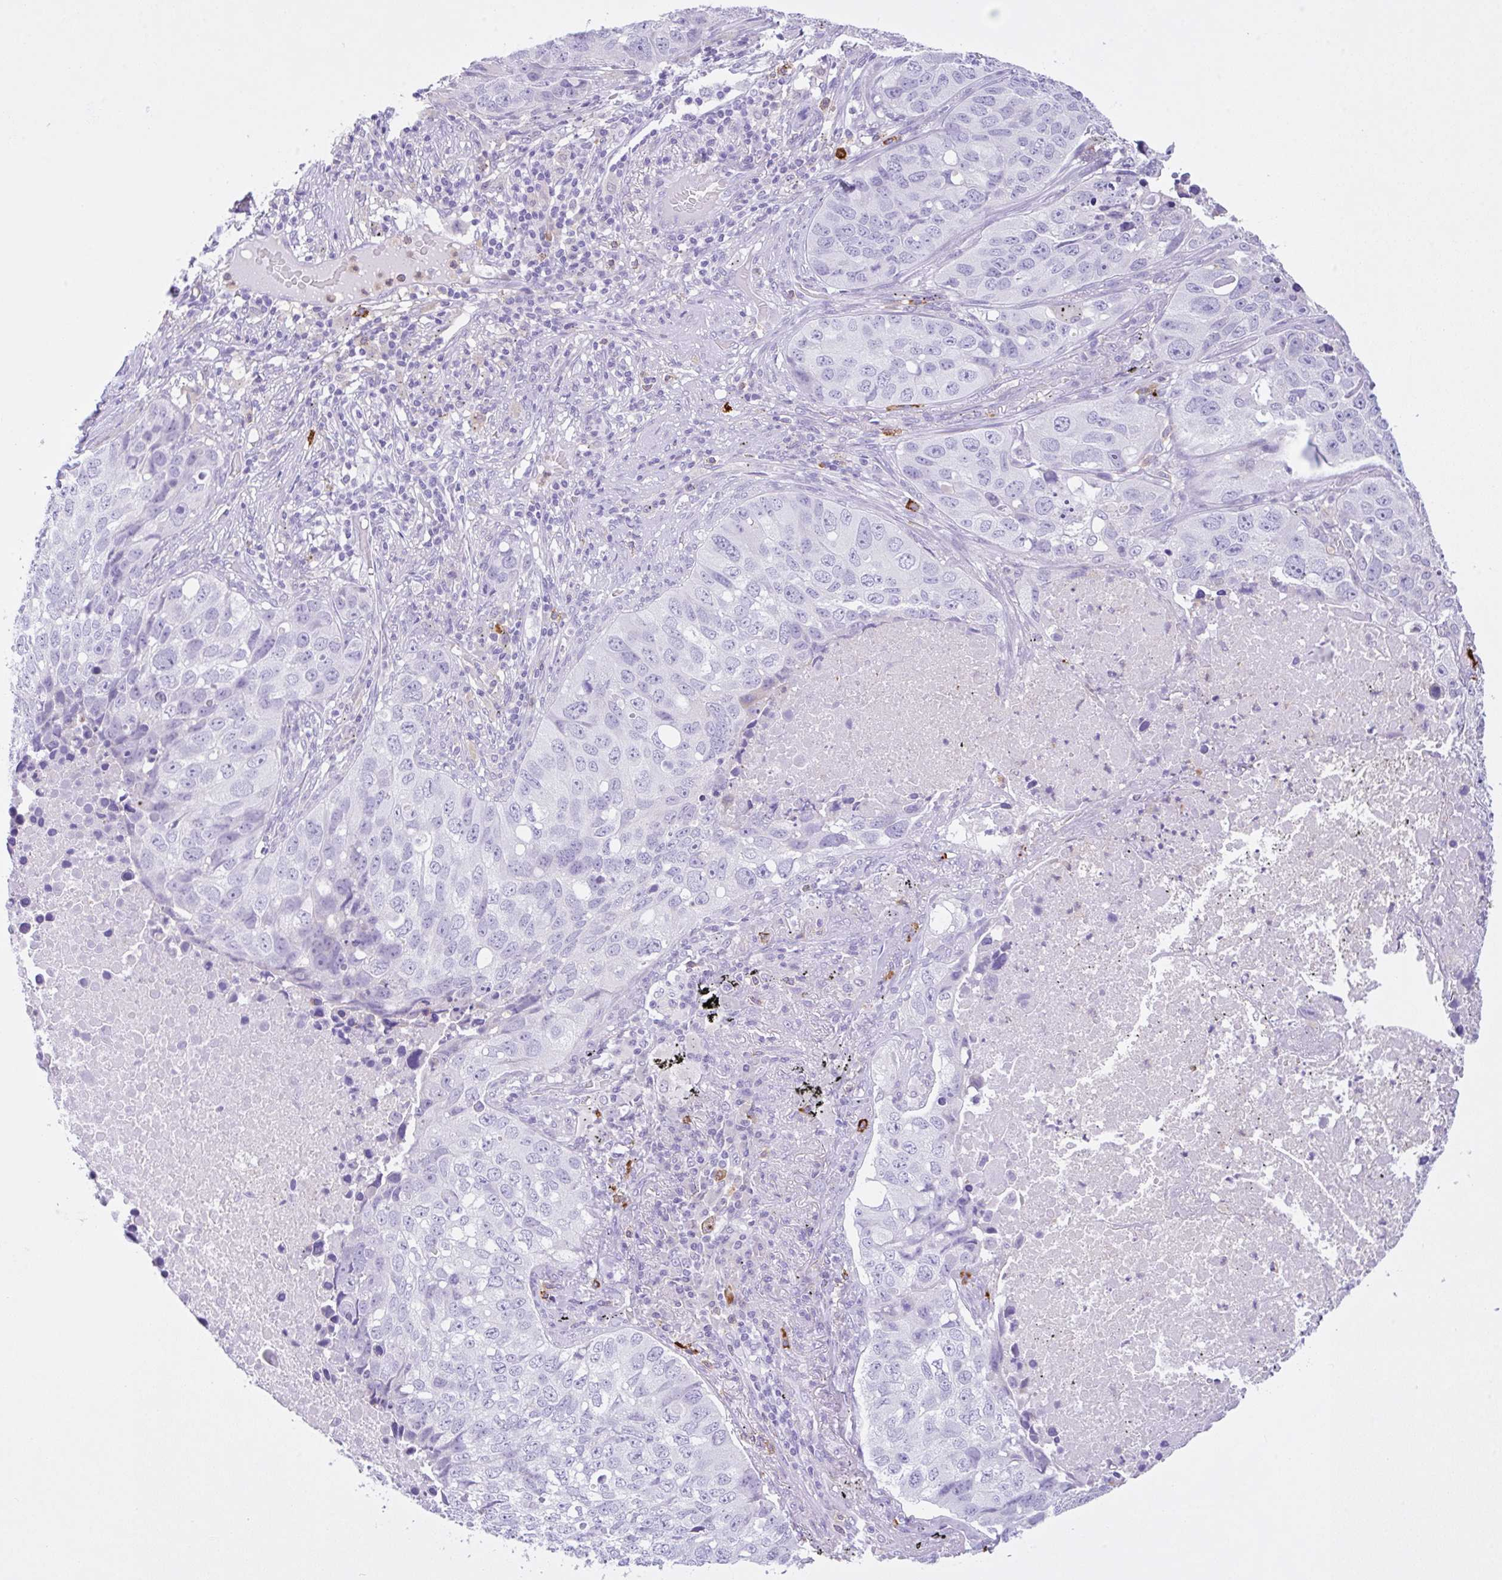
{"staining": {"intensity": "negative", "quantity": "none", "location": "none"}, "tissue": "lung cancer", "cell_type": "Tumor cells", "image_type": "cancer", "snomed": [{"axis": "morphology", "description": "Squamous cell carcinoma, NOS"}, {"axis": "topography", "description": "Lung"}], "caption": "DAB immunohistochemical staining of human lung squamous cell carcinoma reveals no significant staining in tumor cells.", "gene": "NCF1", "patient": {"sex": "male", "age": 60}}